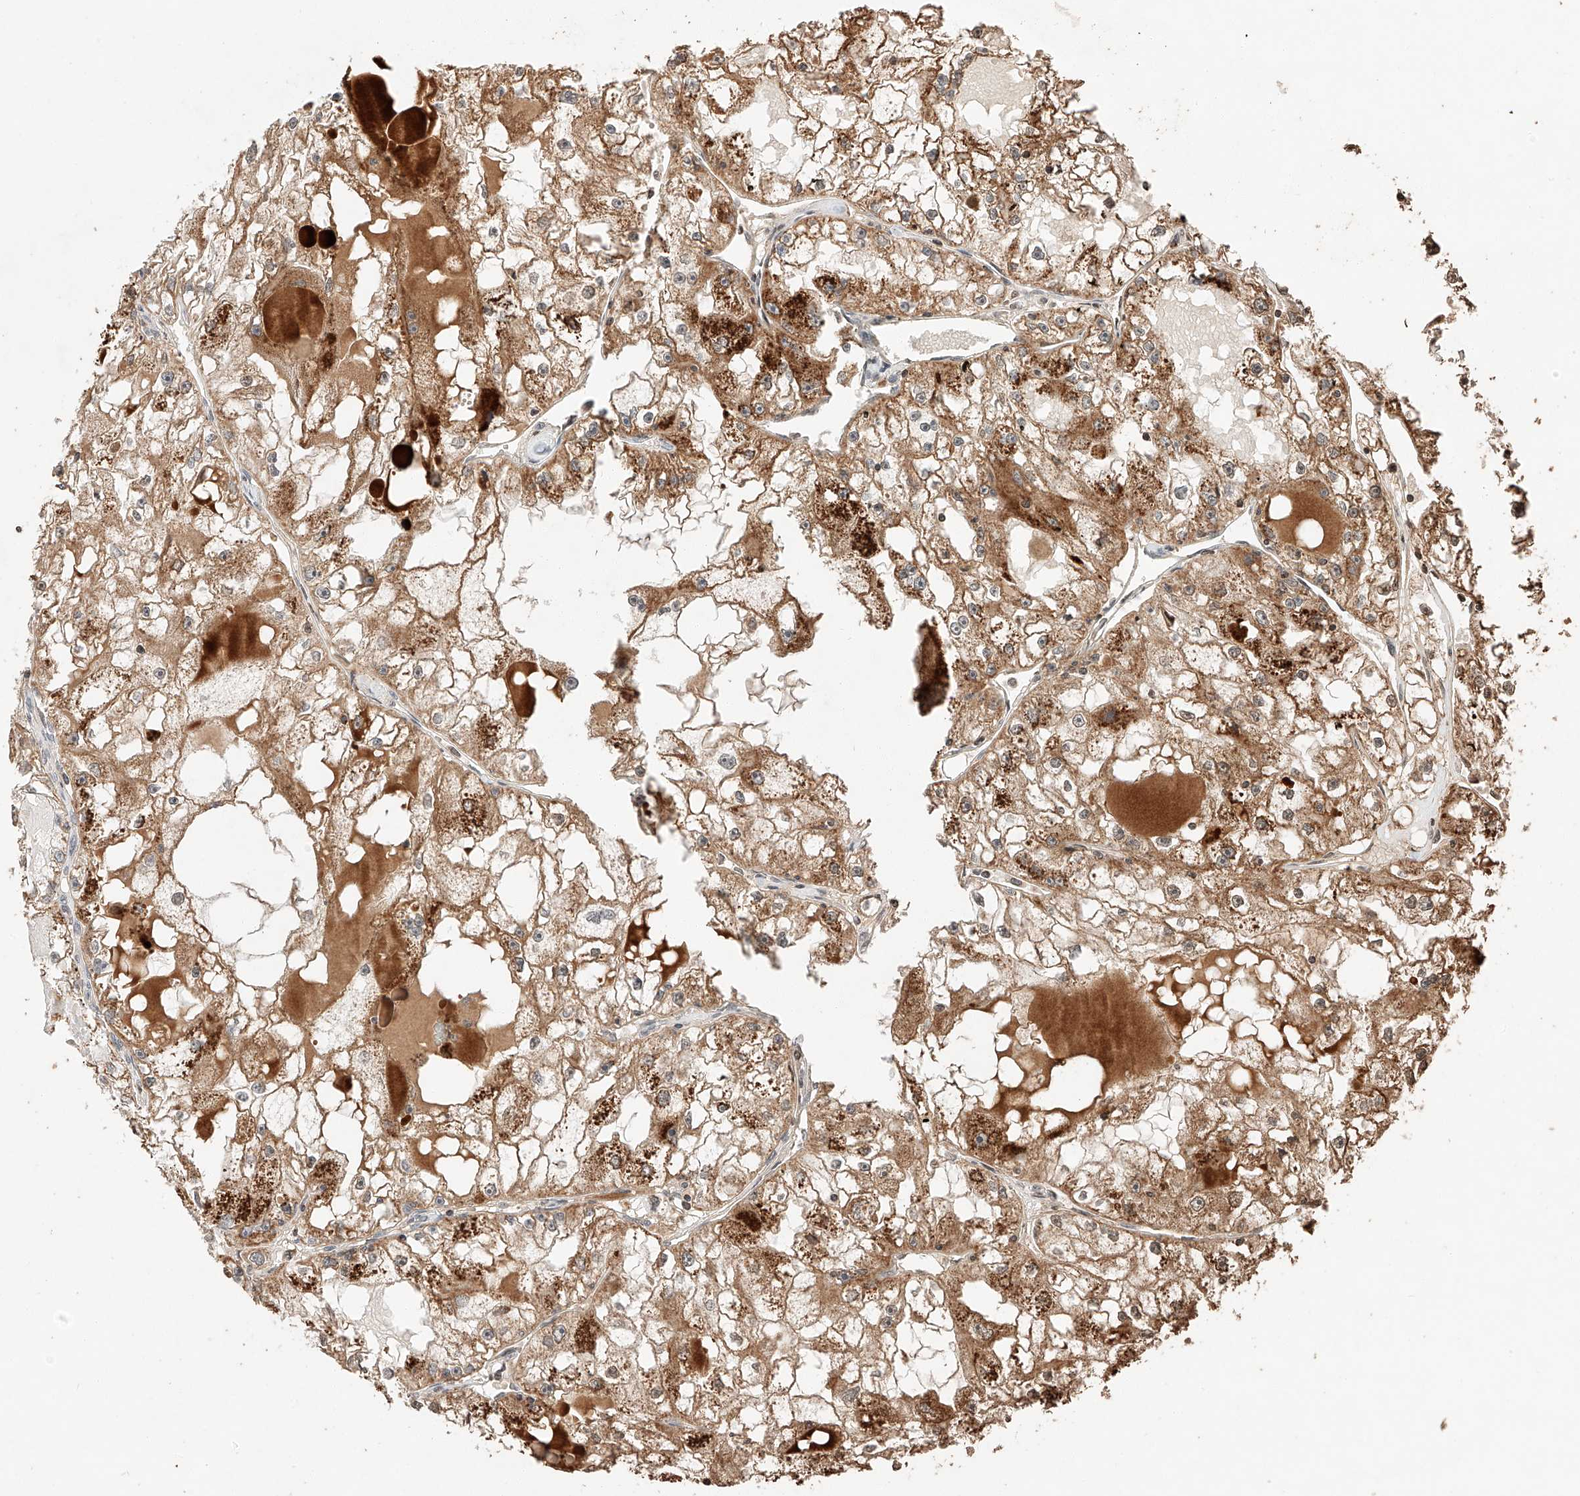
{"staining": {"intensity": "moderate", "quantity": ">75%", "location": "cytoplasmic/membranous"}, "tissue": "renal cancer", "cell_type": "Tumor cells", "image_type": "cancer", "snomed": [{"axis": "morphology", "description": "Adenocarcinoma, NOS"}, {"axis": "topography", "description": "Kidney"}], "caption": "The image reveals staining of adenocarcinoma (renal), revealing moderate cytoplasmic/membranous protein positivity (brown color) within tumor cells. The staining was performed using DAB to visualize the protein expression in brown, while the nuclei were stained in blue with hematoxylin (Magnification: 20x).", "gene": "ARHGAP33", "patient": {"sex": "male", "age": 56}}